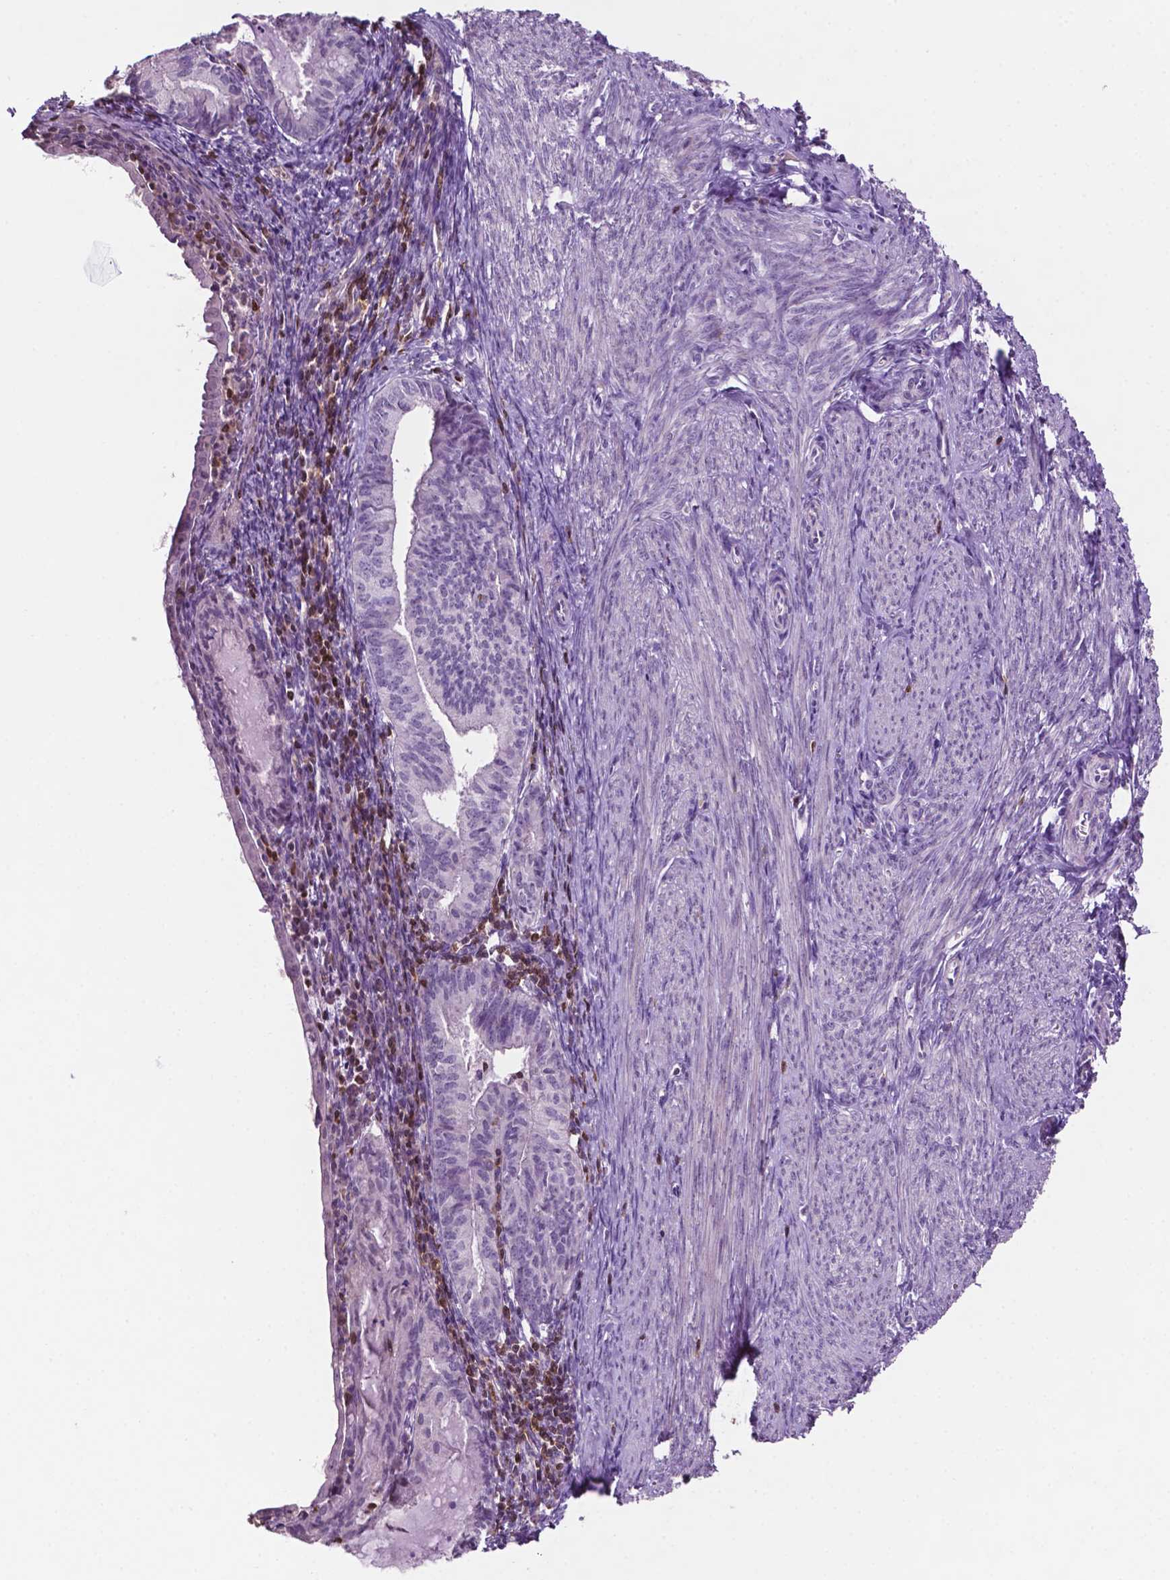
{"staining": {"intensity": "negative", "quantity": "none", "location": "none"}, "tissue": "endometrial cancer", "cell_type": "Tumor cells", "image_type": "cancer", "snomed": [{"axis": "morphology", "description": "Carcinoma, NOS"}, {"axis": "topography", "description": "Endometrium"}], "caption": "An IHC histopathology image of endometrial cancer (carcinoma) is shown. There is no staining in tumor cells of endometrial cancer (carcinoma).", "gene": "TBC1D10C", "patient": {"sex": "female", "age": 62}}